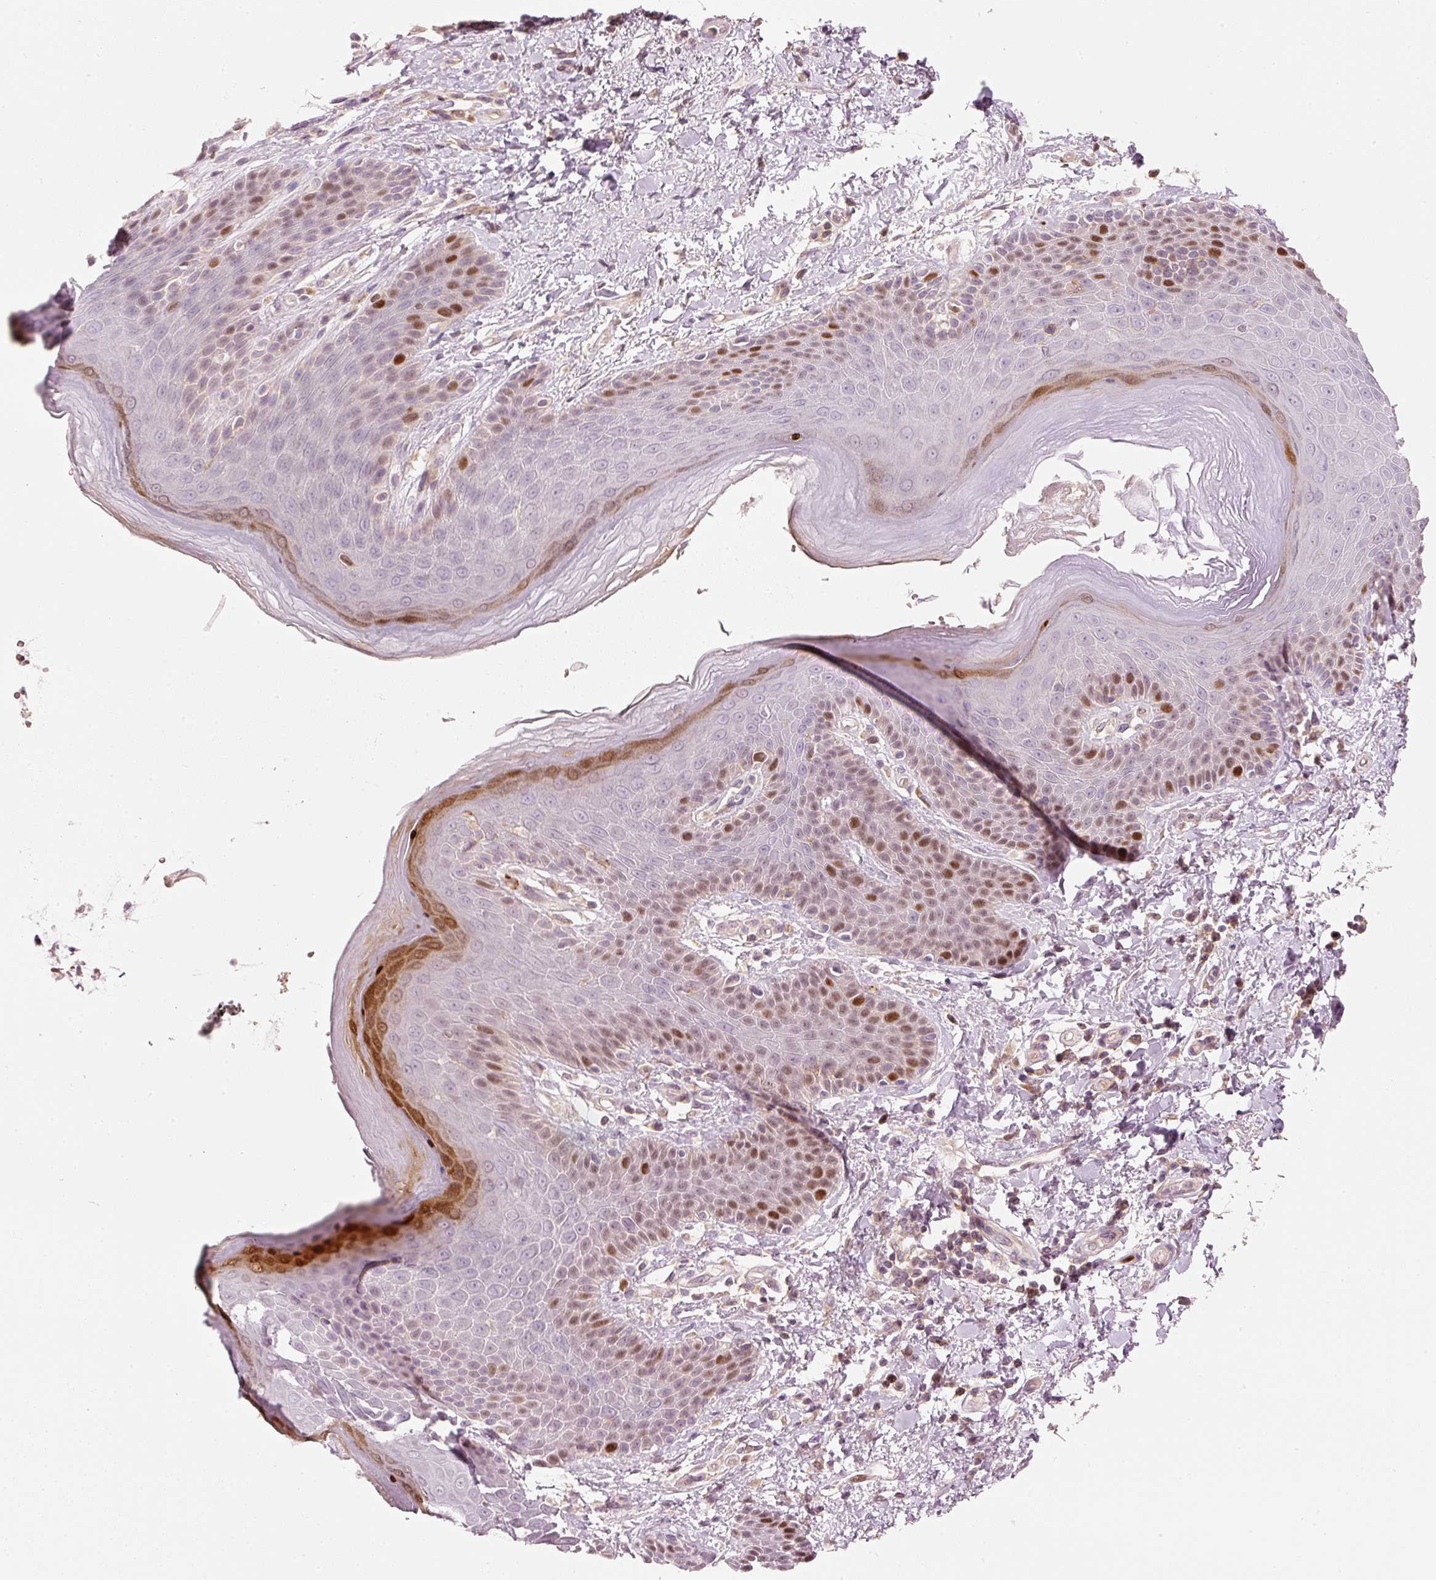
{"staining": {"intensity": "strong", "quantity": "<25%", "location": "cytoplasmic/membranous,nuclear"}, "tissue": "skin", "cell_type": "Epidermal cells", "image_type": "normal", "snomed": [{"axis": "morphology", "description": "Normal tissue, NOS"}, {"axis": "topography", "description": "Peripheral nerve tissue"}], "caption": "A micrograph of human skin stained for a protein exhibits strong cytoplasmic/membranous,nuclear brown staining in epidermal cells. The staining was performed using DAB (3,3'-diaminobenzidine), with brown indicating positive protein expression. Nuclei are stained blue with hematoxylin.", "gene": "TREX2", "patient": {"sex": "male", "age": 51}}